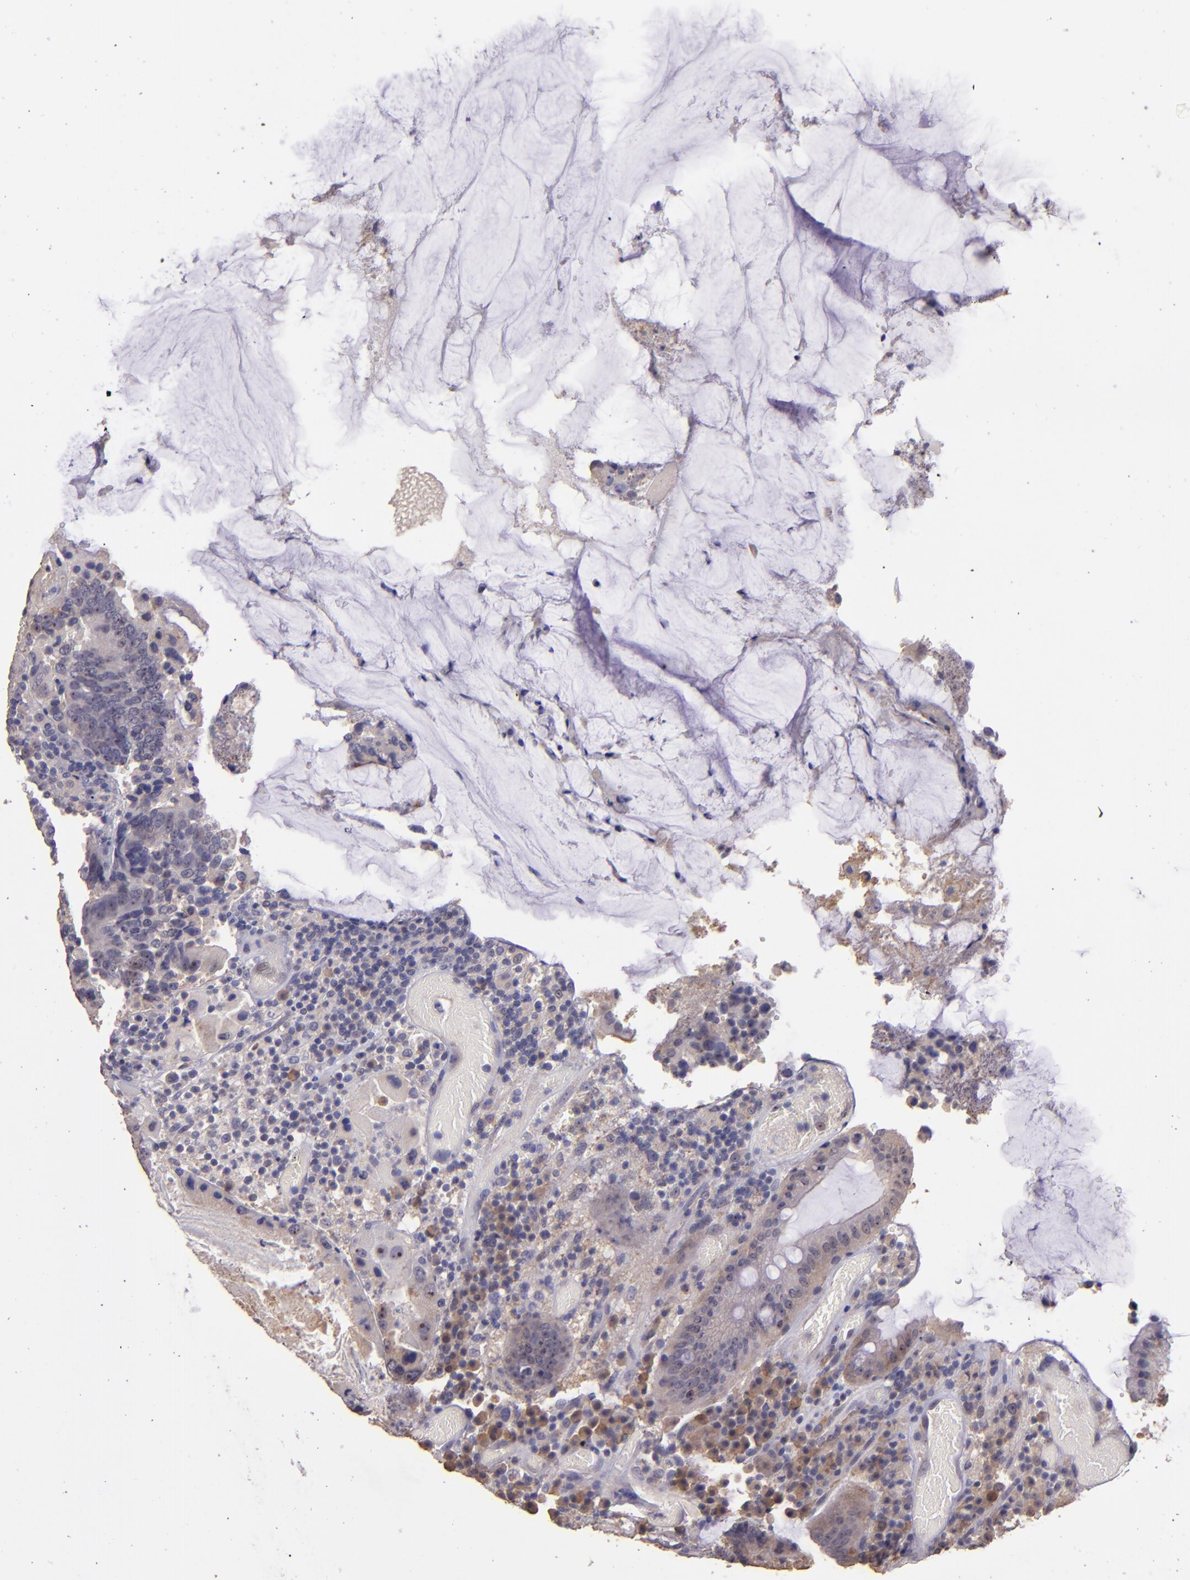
{"staining": {"intensity": "weak", "quantity": "25%-75%", "location": "cytoplasmic/membranous"}, "tissue": "colorectal cancer", "cell_type": "Tumor cells", "image_type": "cancer", "snomed": [{"axis": "morphology", "description": "Normal tissue, NOS"}, {"axis": "morphology", "description": "Adenocarcinoma, NOS"}, {"axis": "topography", "description": "Colon"}], "caption": "Immunohistochemistry (IHC) staining of colorectal cancer (adenocarcinoma), which demonstrates low levels of weak cytoplasmic/membranous expression in approximately 25%-75% of tumor cells indicating weak cytoplasmic/membranous protein expression. The staining was performed using DAB (brown) for protein detection and nuclei were counterstained in hematoxylin (blue).", "gene": "PAPPA", "patient": {"sex": "female", "age": 78}}